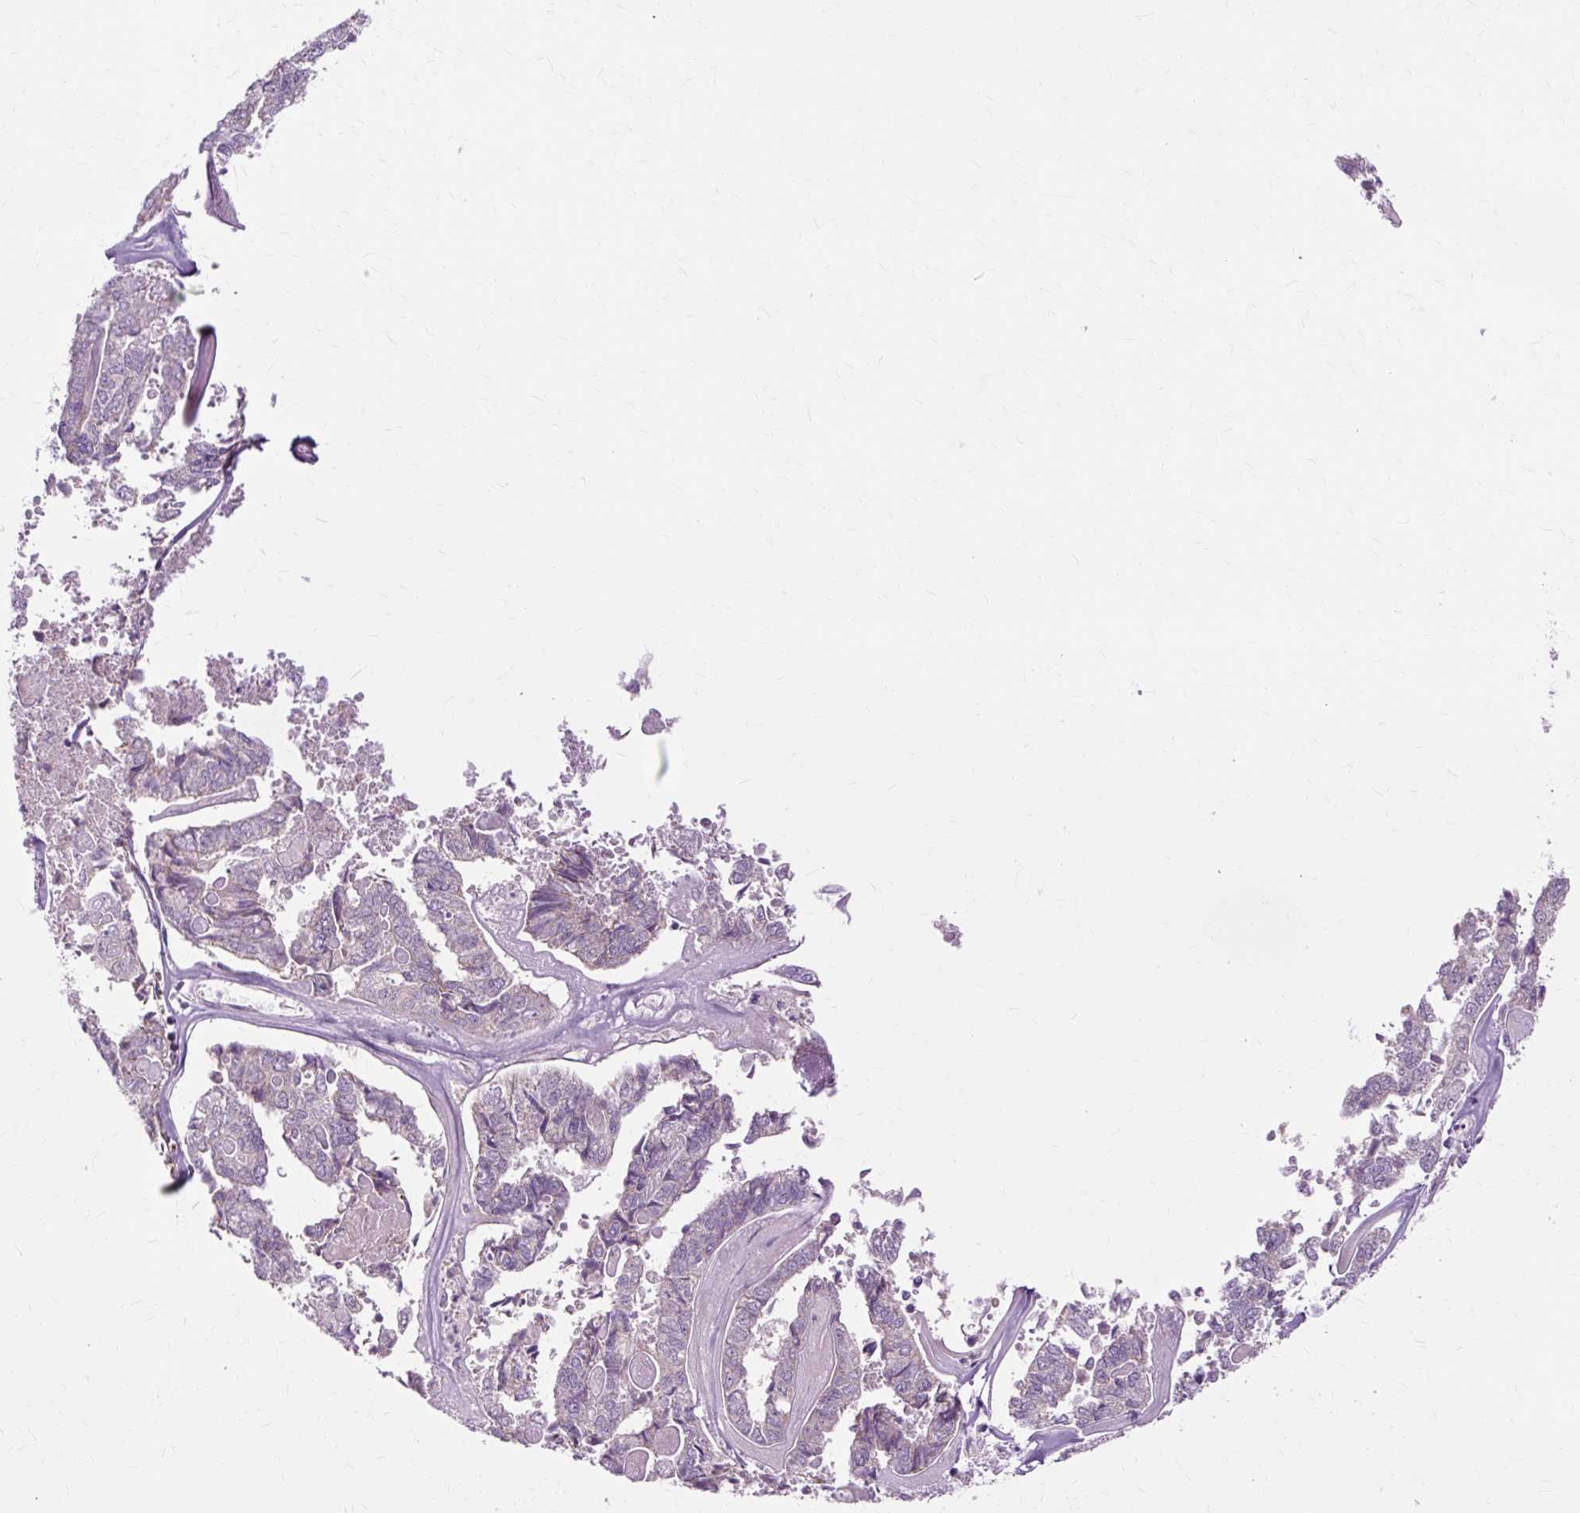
{"staining": {"intensity": "negative", "quantity": "none", "location": "none"}, "tissue": "endometrial cancer", "cell_type": "Tumor cells", "image_type": "cancer", "snomed": [{"axis": "morphology", "description": "Adenocarcinoma, NOS"}, {"axis": "topography", "description": "Endometrium"}], "caption": "IHC histopathology image of endometrial cancer stained for a protein (brown), which demonstrates no staining in tumor cells.", "gene": "PDZD2", "patient": {"sex": "female", "age": 73}}